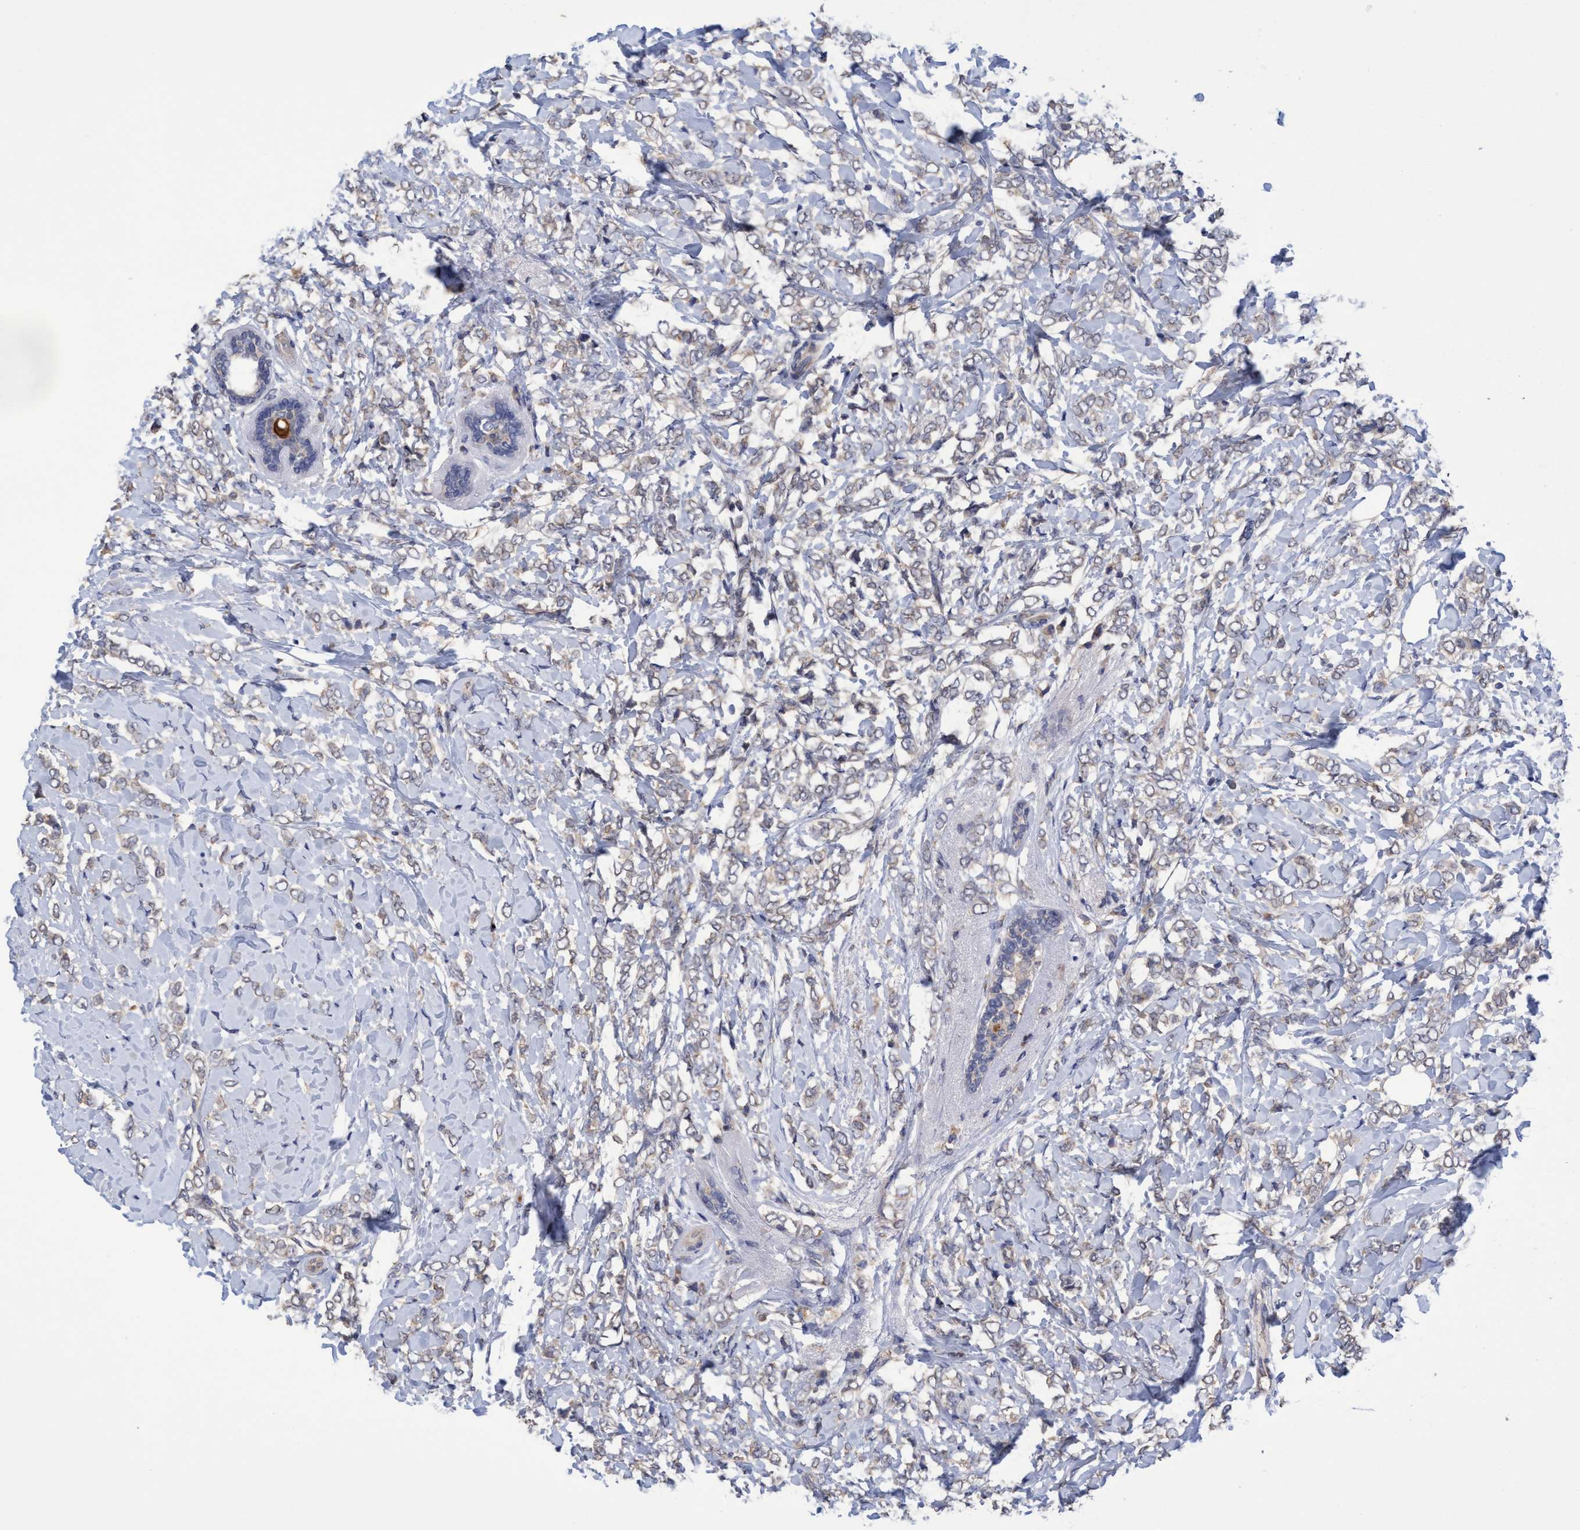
{"staining": {"intensity": "weak", "quantity": "25%-75%", "location": "cytoplasmic/membranous"}, "tissue": "breast cancer", "cell_type": "Tumor cells", "image_type": "cancer", "snomed": [{"axis": "morphology", "description": "Normal tissue, NOS"}, {"axis": "morphology", "description": "Lobular carcinoma"}, {"axis": "topography", "description": "Breast"}], "caption": "Immunohistochemical staining of human breast cancer shows weak cytoplasmic/membranous protein staining in about 25%-75% of tumor cells. Using DAB (3,3'-diaminobenzidine) (brown) and hematoxylin (blue) stains, captured at high magnification using brightfield microscopy.", "gene": "SEMA4D", "patient": {"sex": "female", "age": 47}}